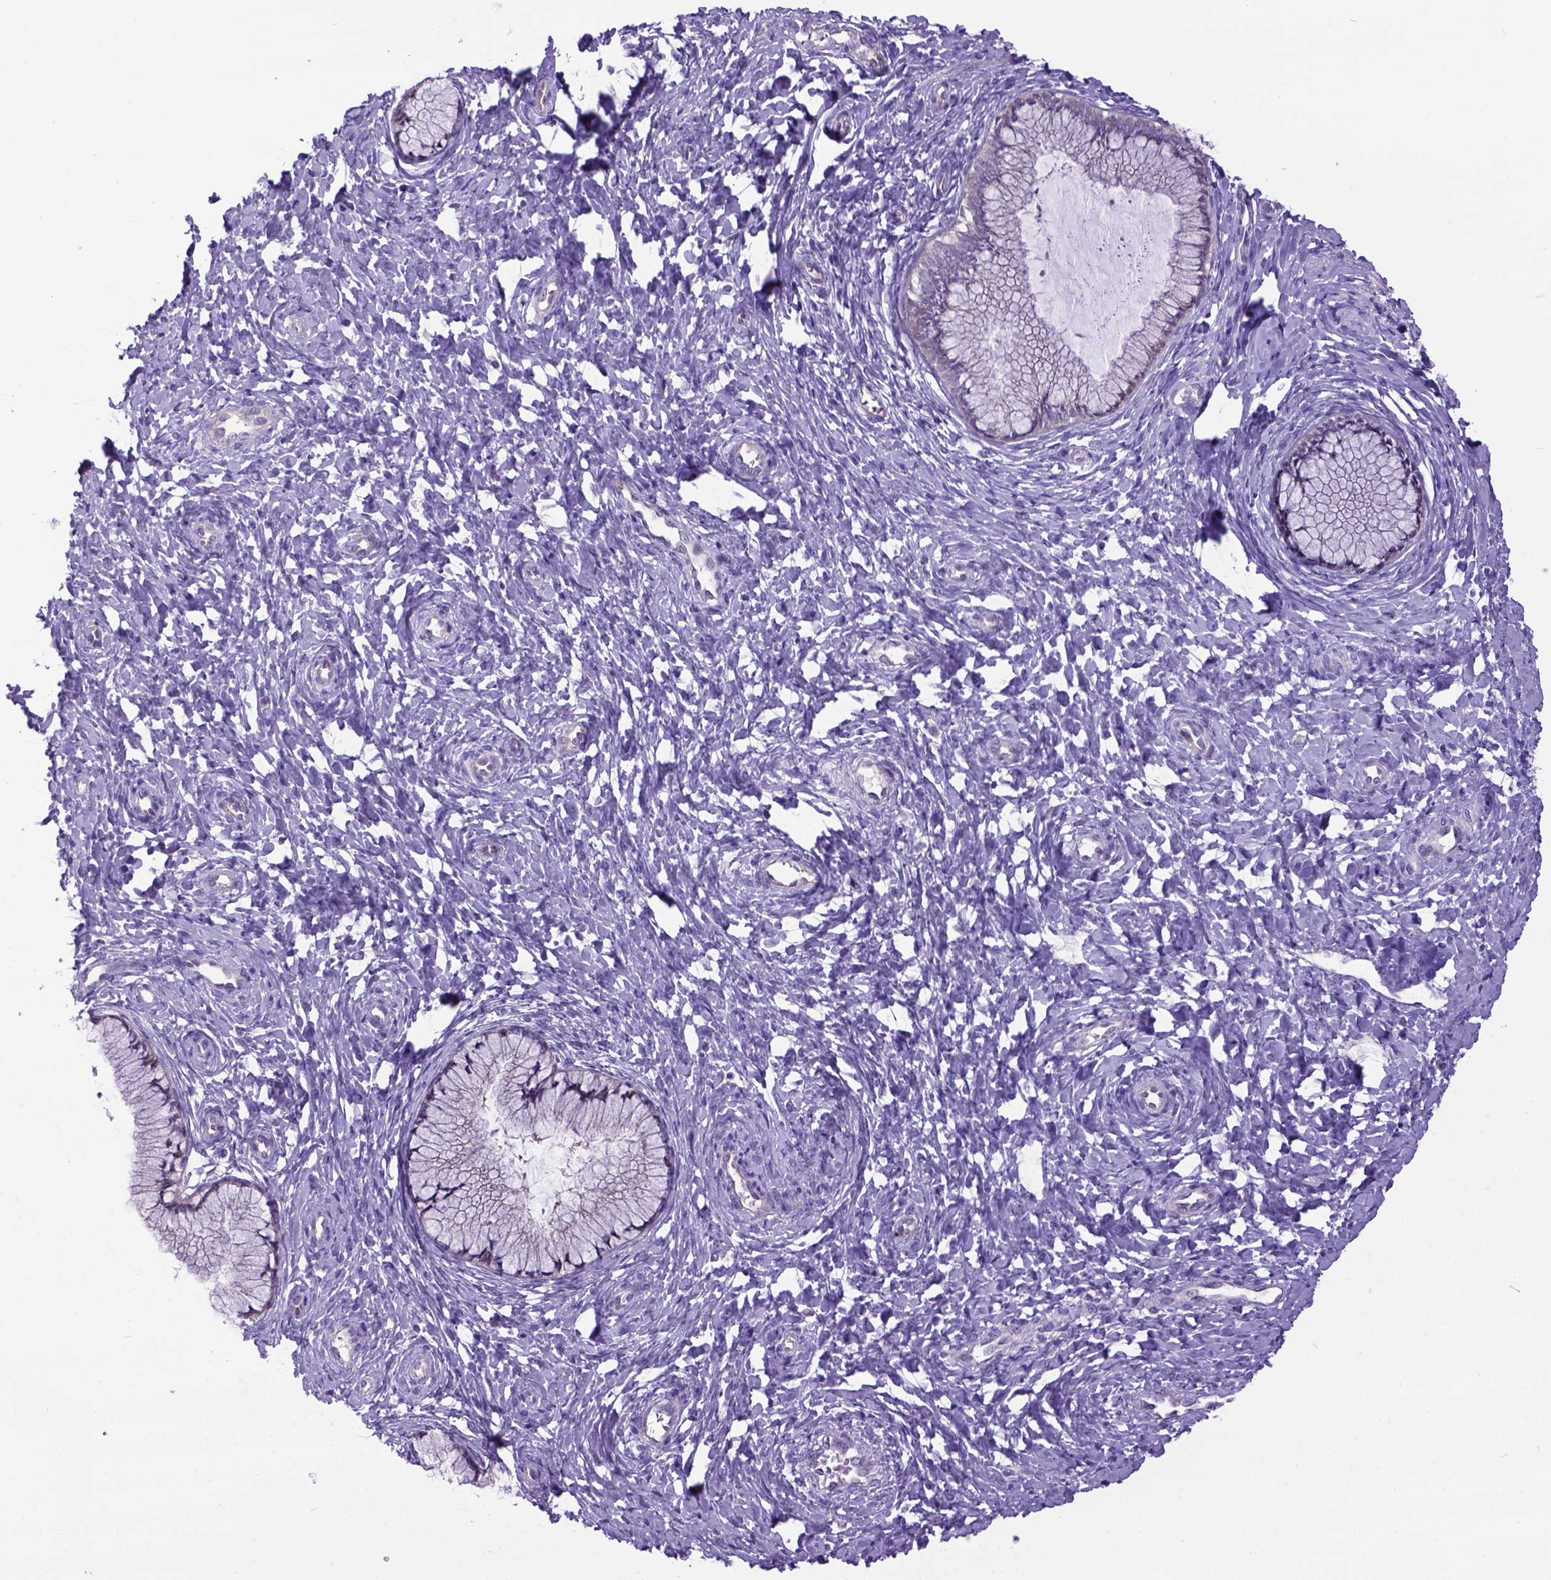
{"staining": {"intensity": "weak", "quantity": "<25%", "location": "cytoplasmic/membranous"}, "tissue": "cervix", "cell_type": "Glandular cells", "image_type": "normal", "snomed": [{"axis": "morphology", "description": "Normal tissue, NOS"}, {"axis": "topography", "description": "Cervix"}], "caption": "Immunohistochemical staining of unremarkable cervix reveals no significant expression in glandular cells.", "gene": "NEK5", "patient": {"sex": "female", "age": 37}}